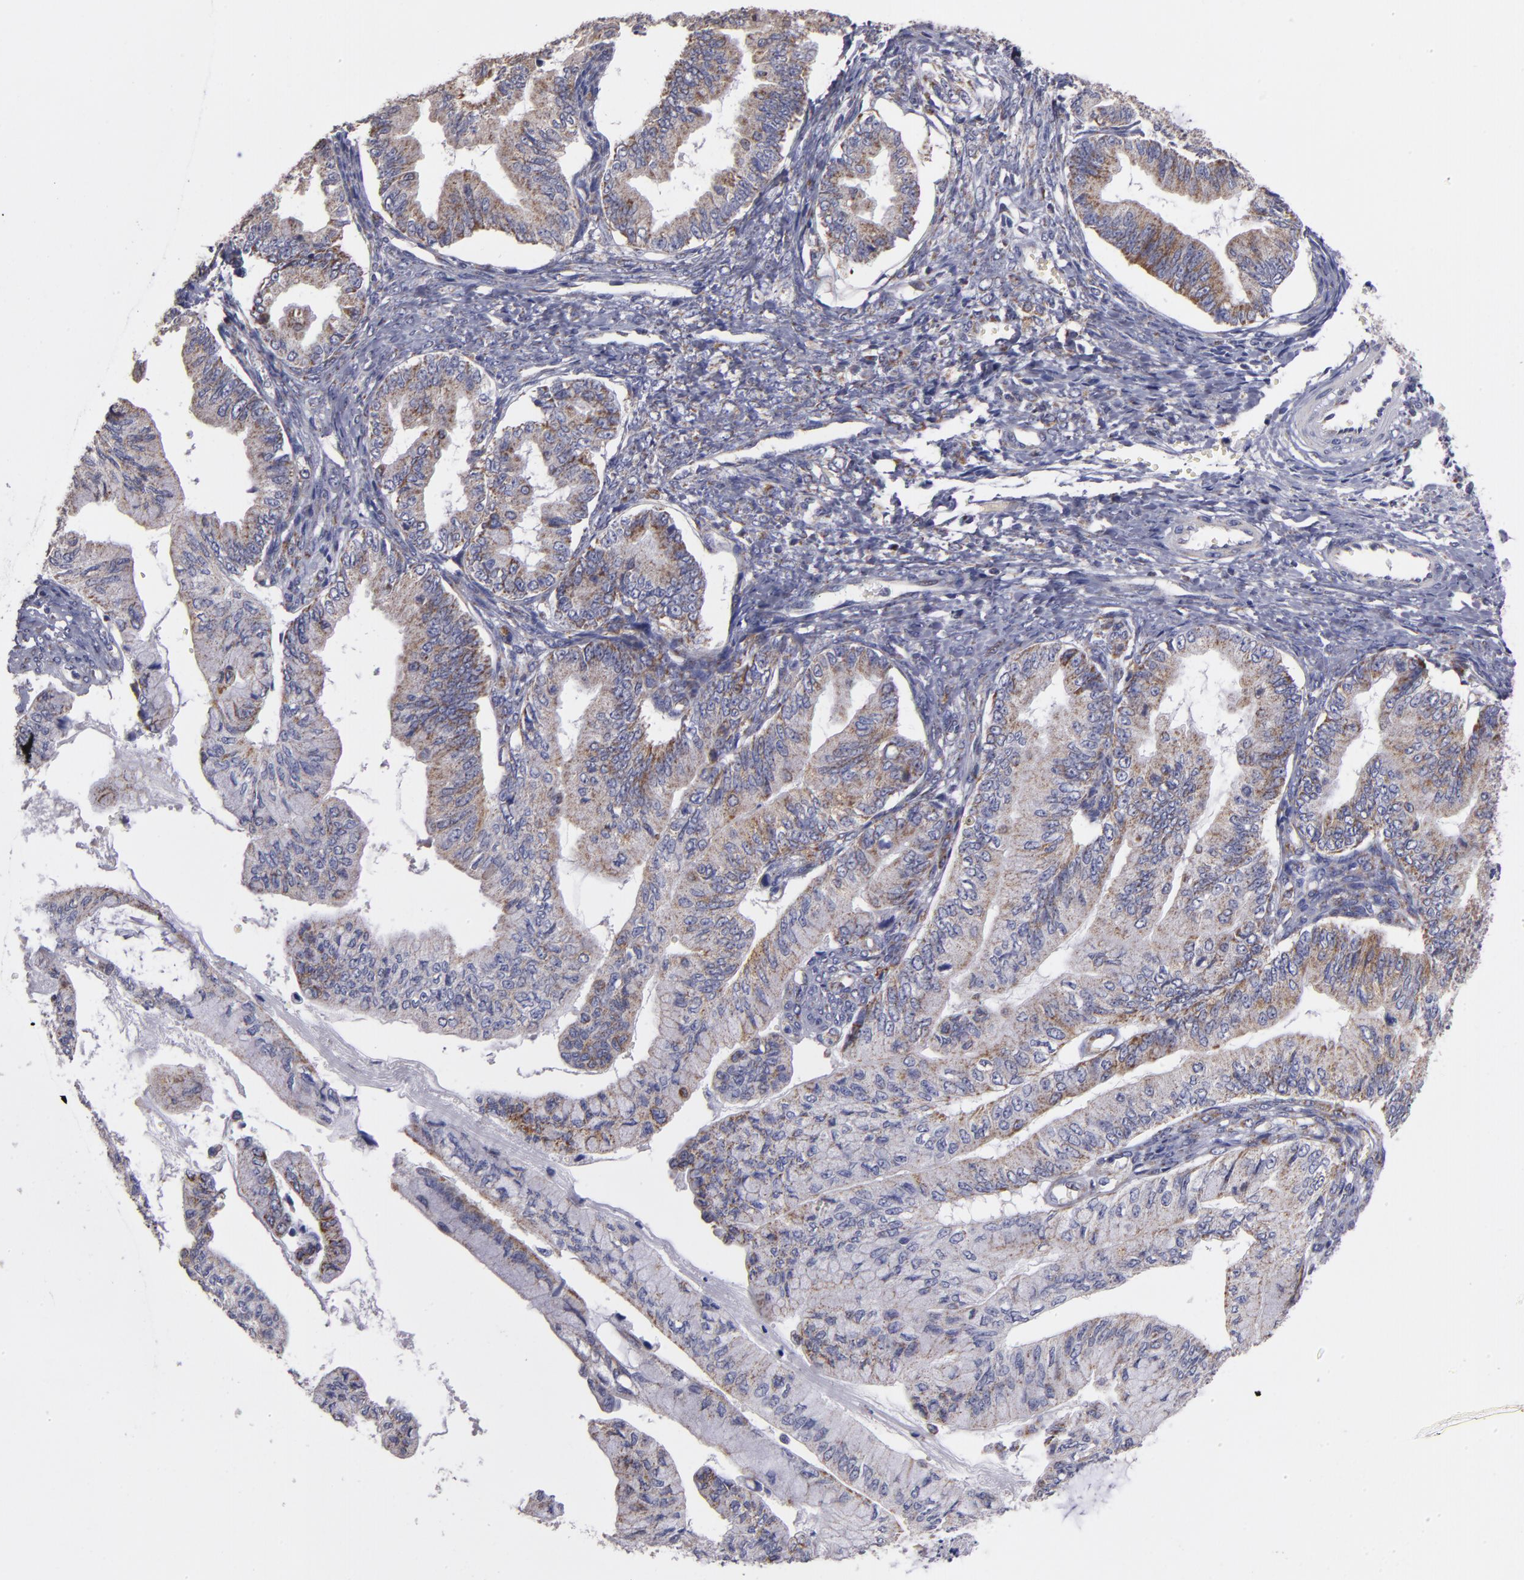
{"staining": {"intensity": "weak", "quantity": ">75%", "location": "cytoplasmic/membranous"}, "tissue": "ovarian cancer", "cell_type": "Tumor cells", "image_type": "cancer", "snomed": [{"axis": "morphology", "description": "Cystadenocarcinoma, mucinous, NOS"}, {"axis": "topography", "description": "Ovary"}], "caption": "A low amount of weak cytoplasmic/membranous expression is seen in about >75% of tumor cells in ovarian mucinous cystadenocarcinoma tissue.", "gene": "CLTA", "patient": {"sex": "female", "age": 36}}